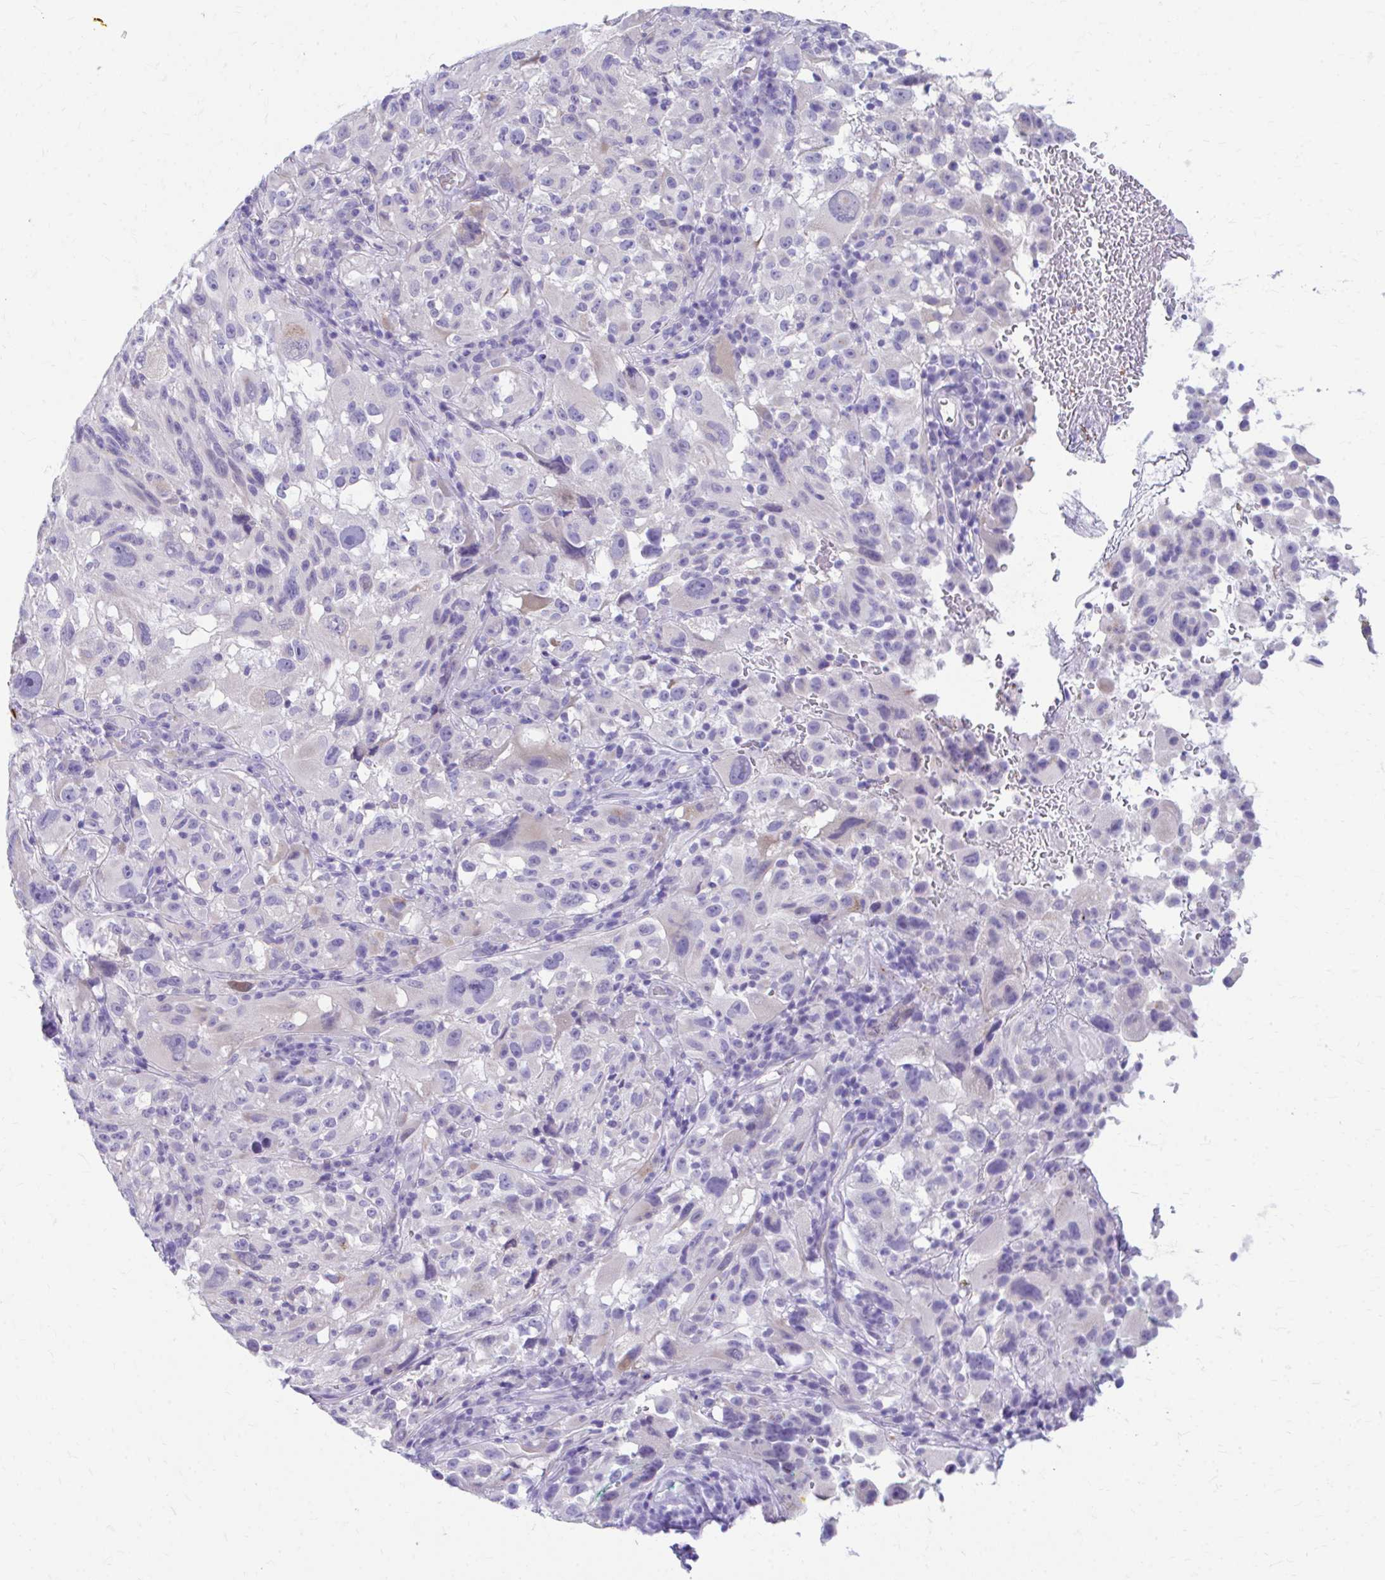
{"staining": {"intensity": "negative", "quantity": "none", "location": "none"}, "tissue": "melanoma", "cell_type": "Tumor cells", "image_type": "cancer", "snomed": [{"axis": "morphology", "description": "Malignant melanoma, NOS"}, {"axis": "topography", "description": "Skin"}], "caption": "Protein analysis of melanoma exhibits no significant expression in tumor cells.", "gene": "KRIT1", "patient": {"sex": "female", "age": 71}}